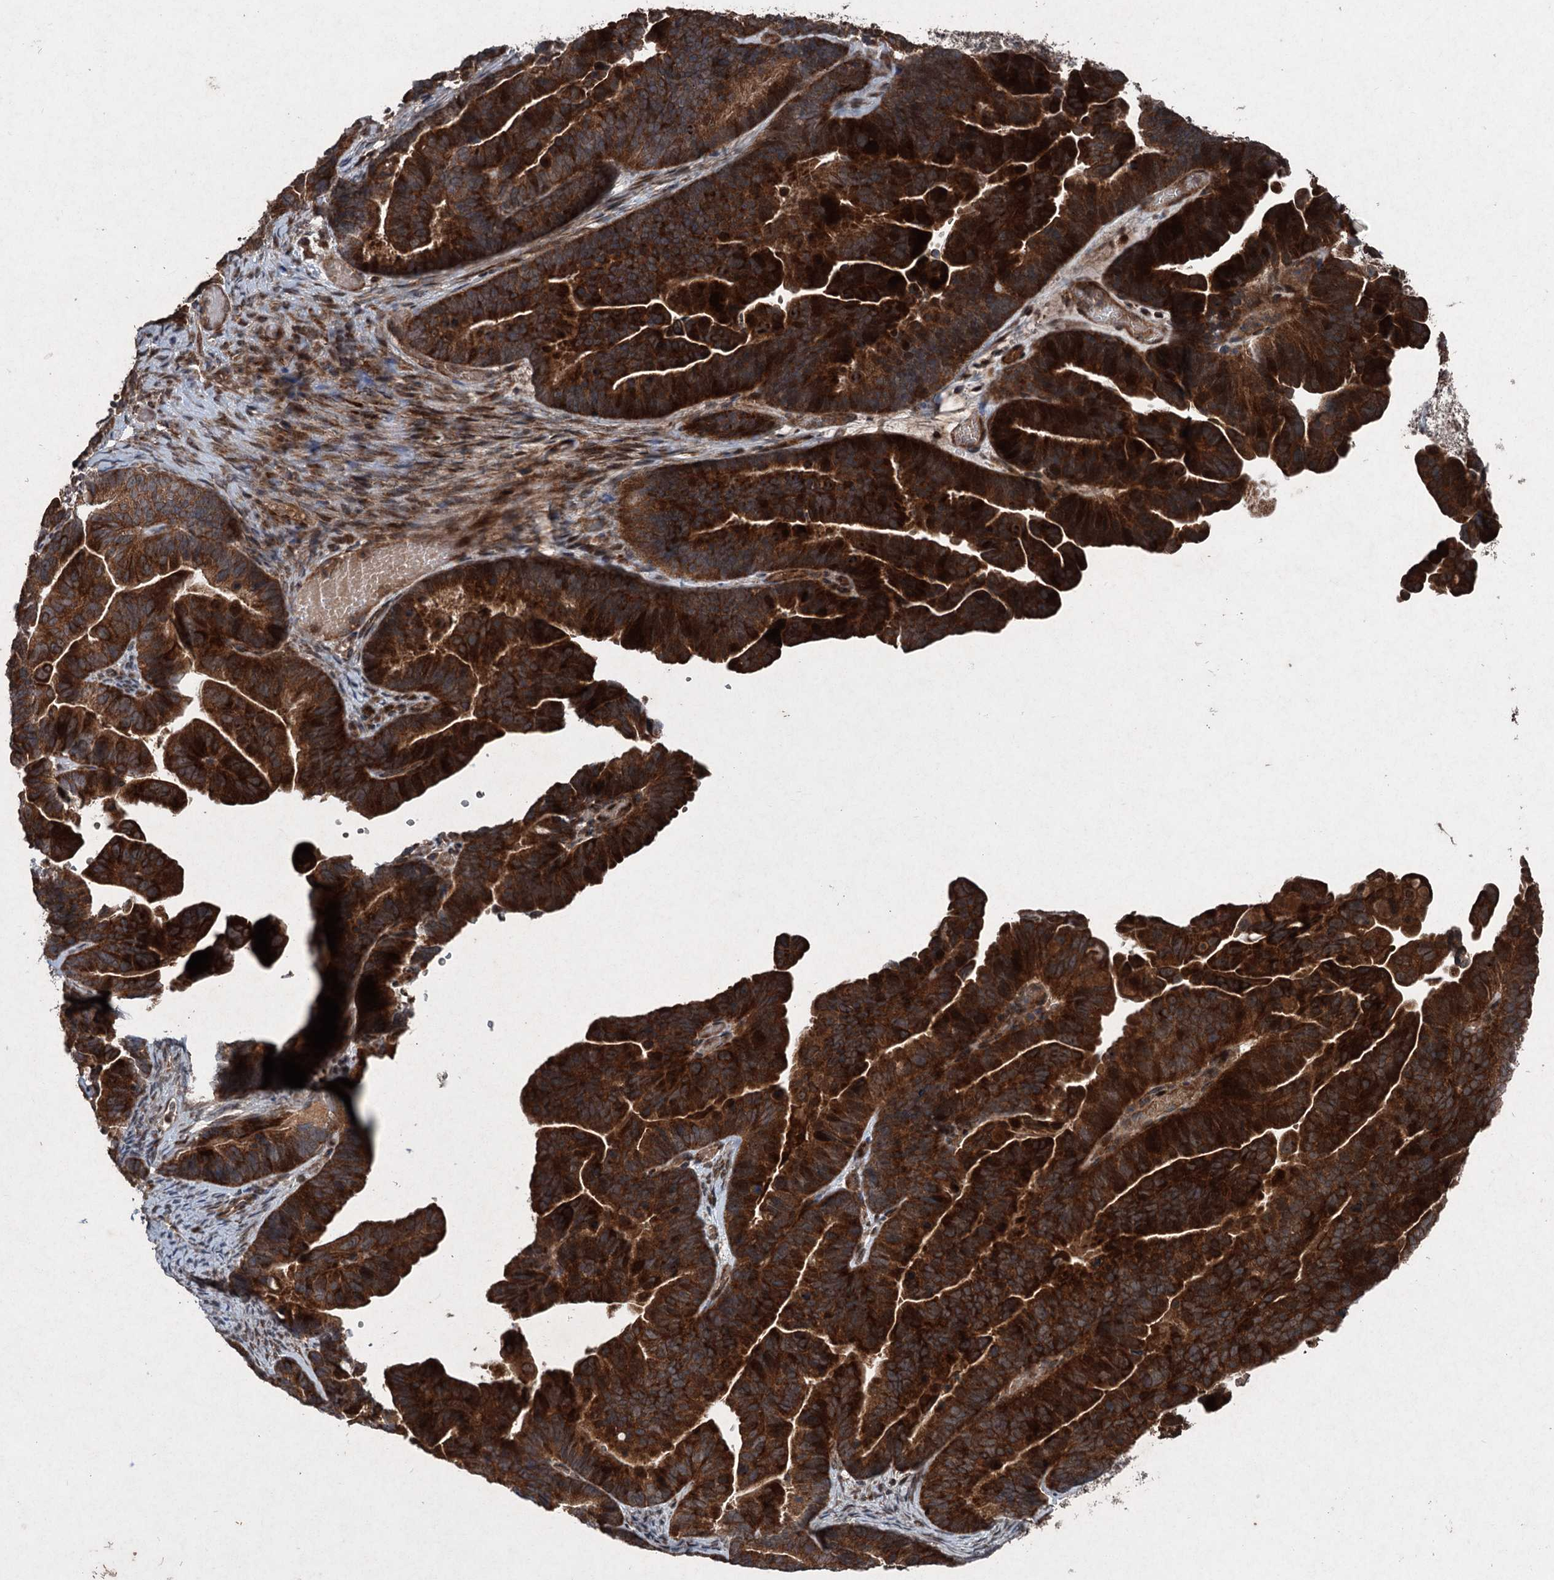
{"staining": {"intensity": "strong", "quantity": ">75%", "location": "cytoplasmic/membranous"}, "tissue": "ovarian cancer", "cell_type": "Tumor cells", "image_type": "cancer", "snomed": [{"axis": "morphology", "description": "Cystadenocarcinoma, serous, NOS"}, {"axis": "topography", "description": "Ovary"}], "caption": "Immunohistochemical staining of ovarian cancer (serous cystadenocarcinoma) shows high levels of strong cytoplasmic/membranous protein expression in approximately >75% of tumor cells.", "gene": "ALAS1", "patient": {"sex": "female", "age": 56}}